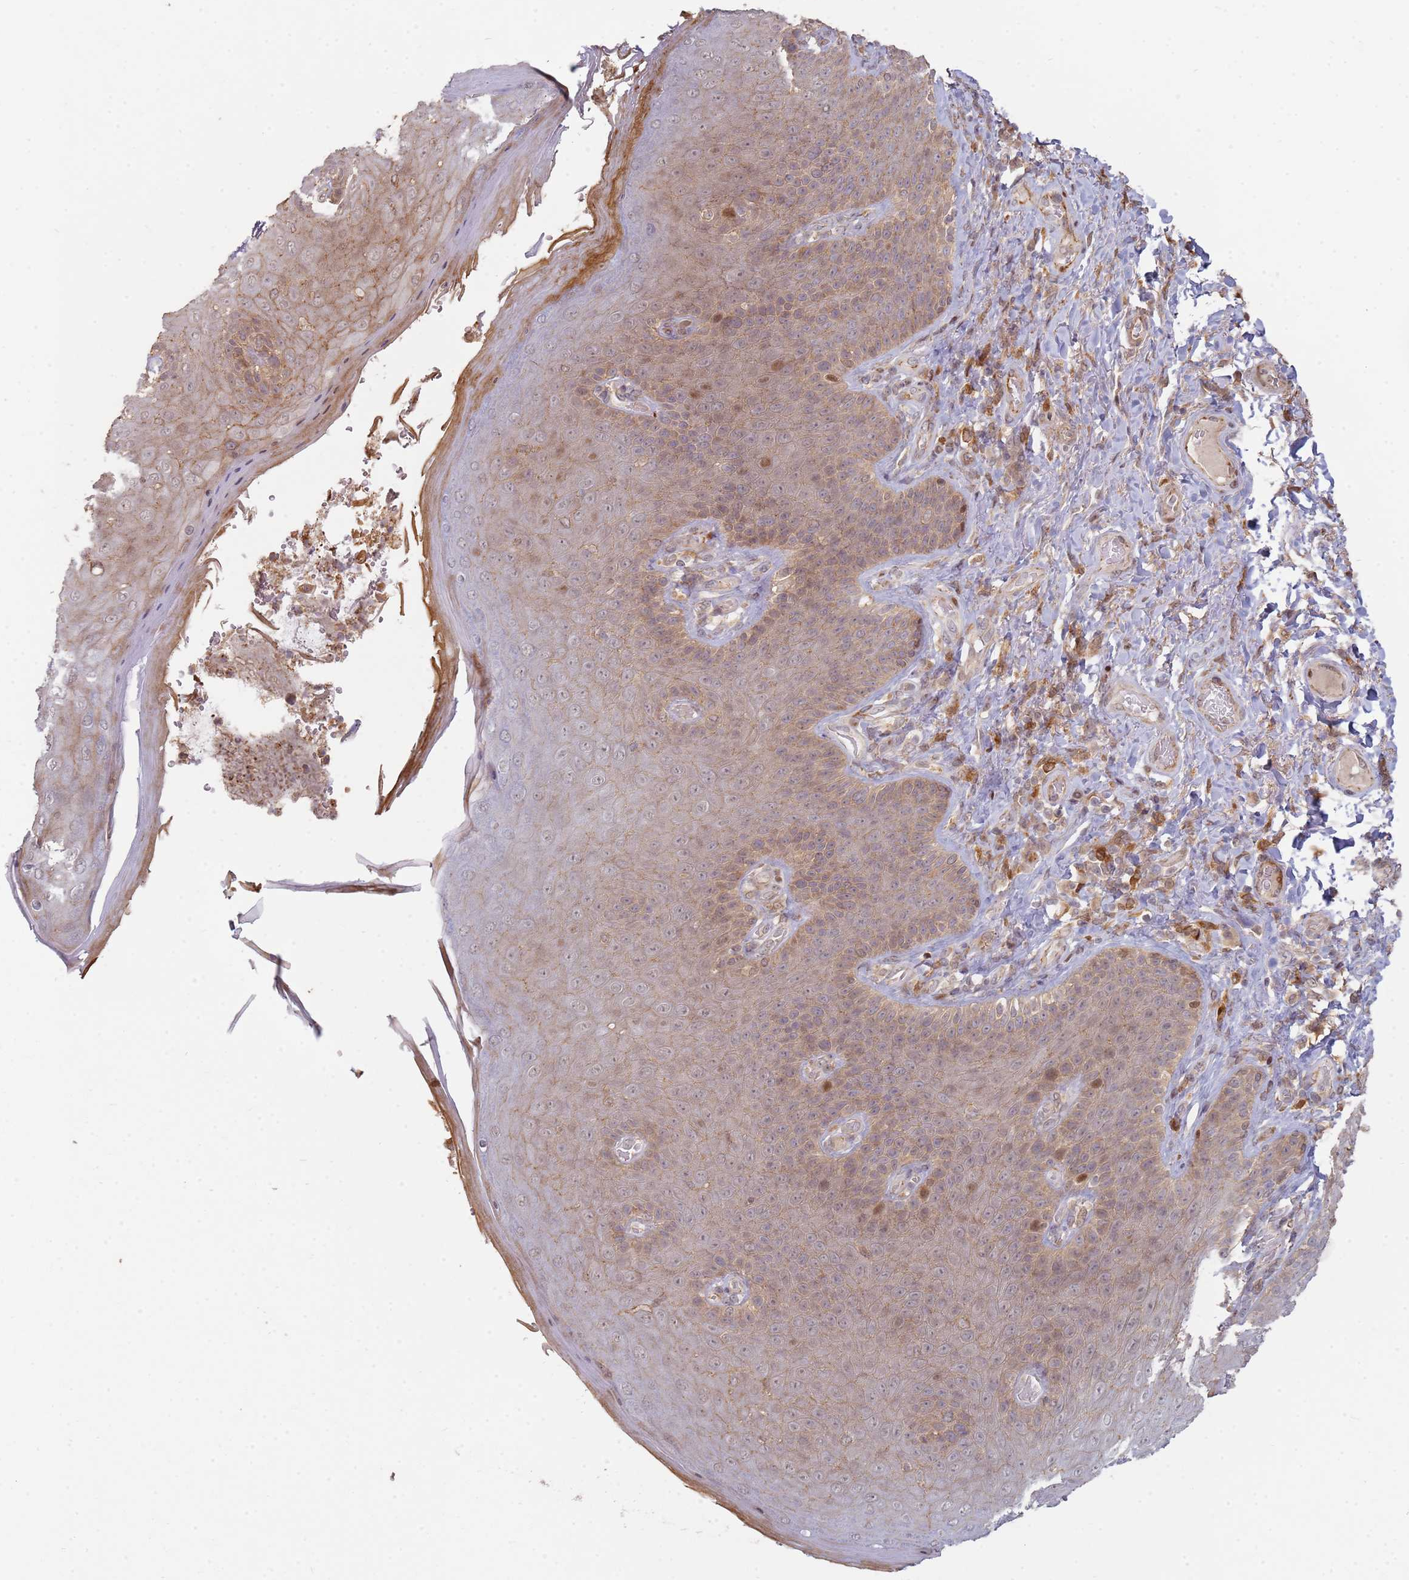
{"staining": {"intensity": "moderate", "quantity": ">75%", "location": "cytoplasmic/membranous,nuclear"}, "tissue": "skin", "cell_type": "Epidermal cells", "image_type": "normal", "snomed": [{"axis": "morphology", "description": "Normal tissue, NOS"}, {"axis": "topography", "description": "Anal"}], "caption": "Skin stained with a brown dye reveals moderate cytoplasmic/membranous,nuclear positive positivity in approximately >75% of epidermal cells.", "gene": "MPEG1", "patient": {"sex": "female", "age": 89}}